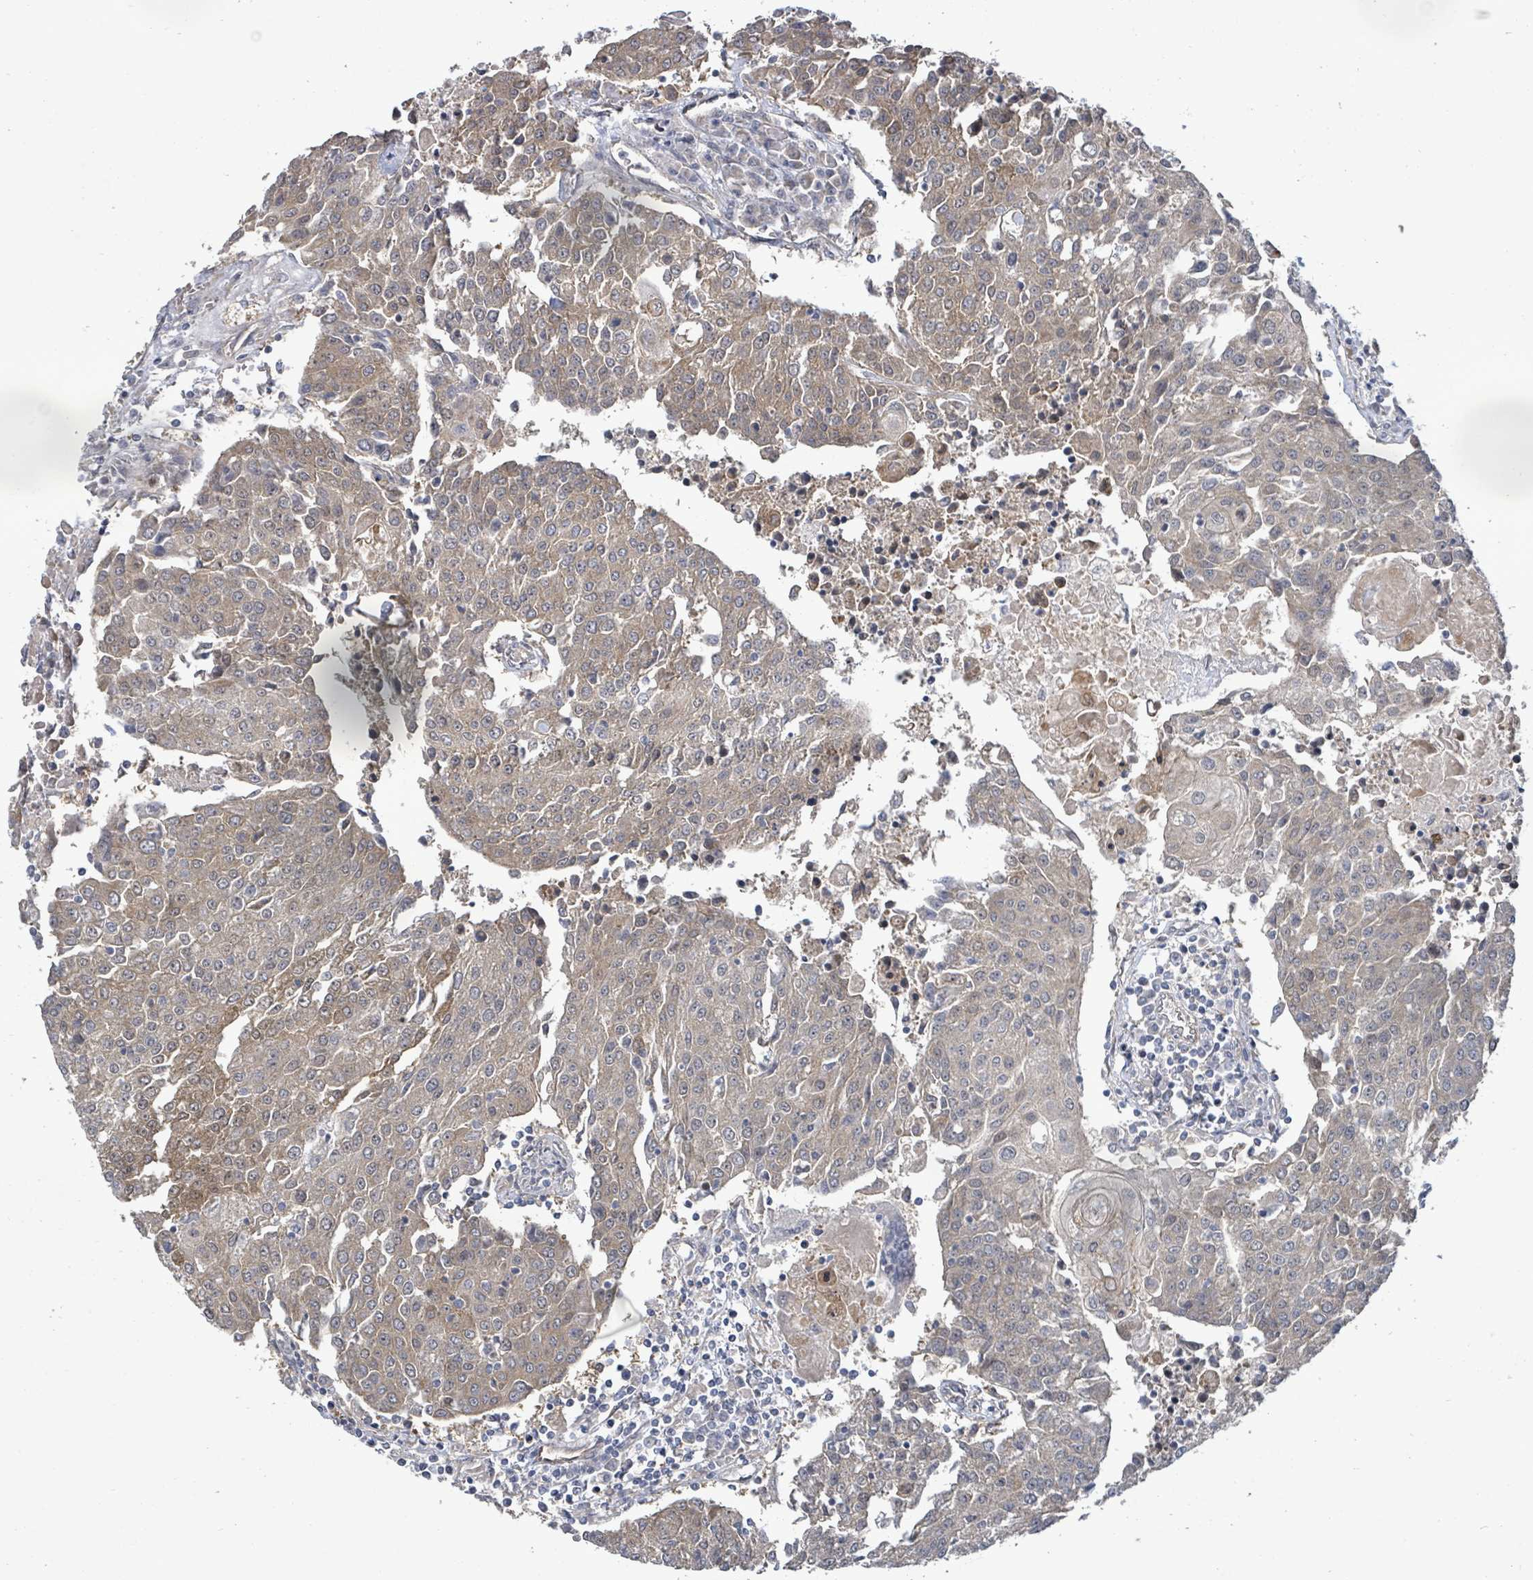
{"staining": {"intensity": "weak", "quantity": "25%-75%", "location": "cytoplasmic/membranous"}, "tissue": "urothelial cancer", "cell_type": "Tumor cells", "image_type": "cancer", "snomed": [{"axis": "morphology", "description": "Urothelial carcinoma, High grade"}, {"axis": "topography", "description": "Urinary bladder"}], "caption": "Urothelial cancer tissue exhibits weak cytoplasmic/membranous expression in approximately 25%-75% of tumor cells, visualized by immunohistochemistry.", "gene": "KBTBD11", "patient": {"sex": "female", "age": 85}}